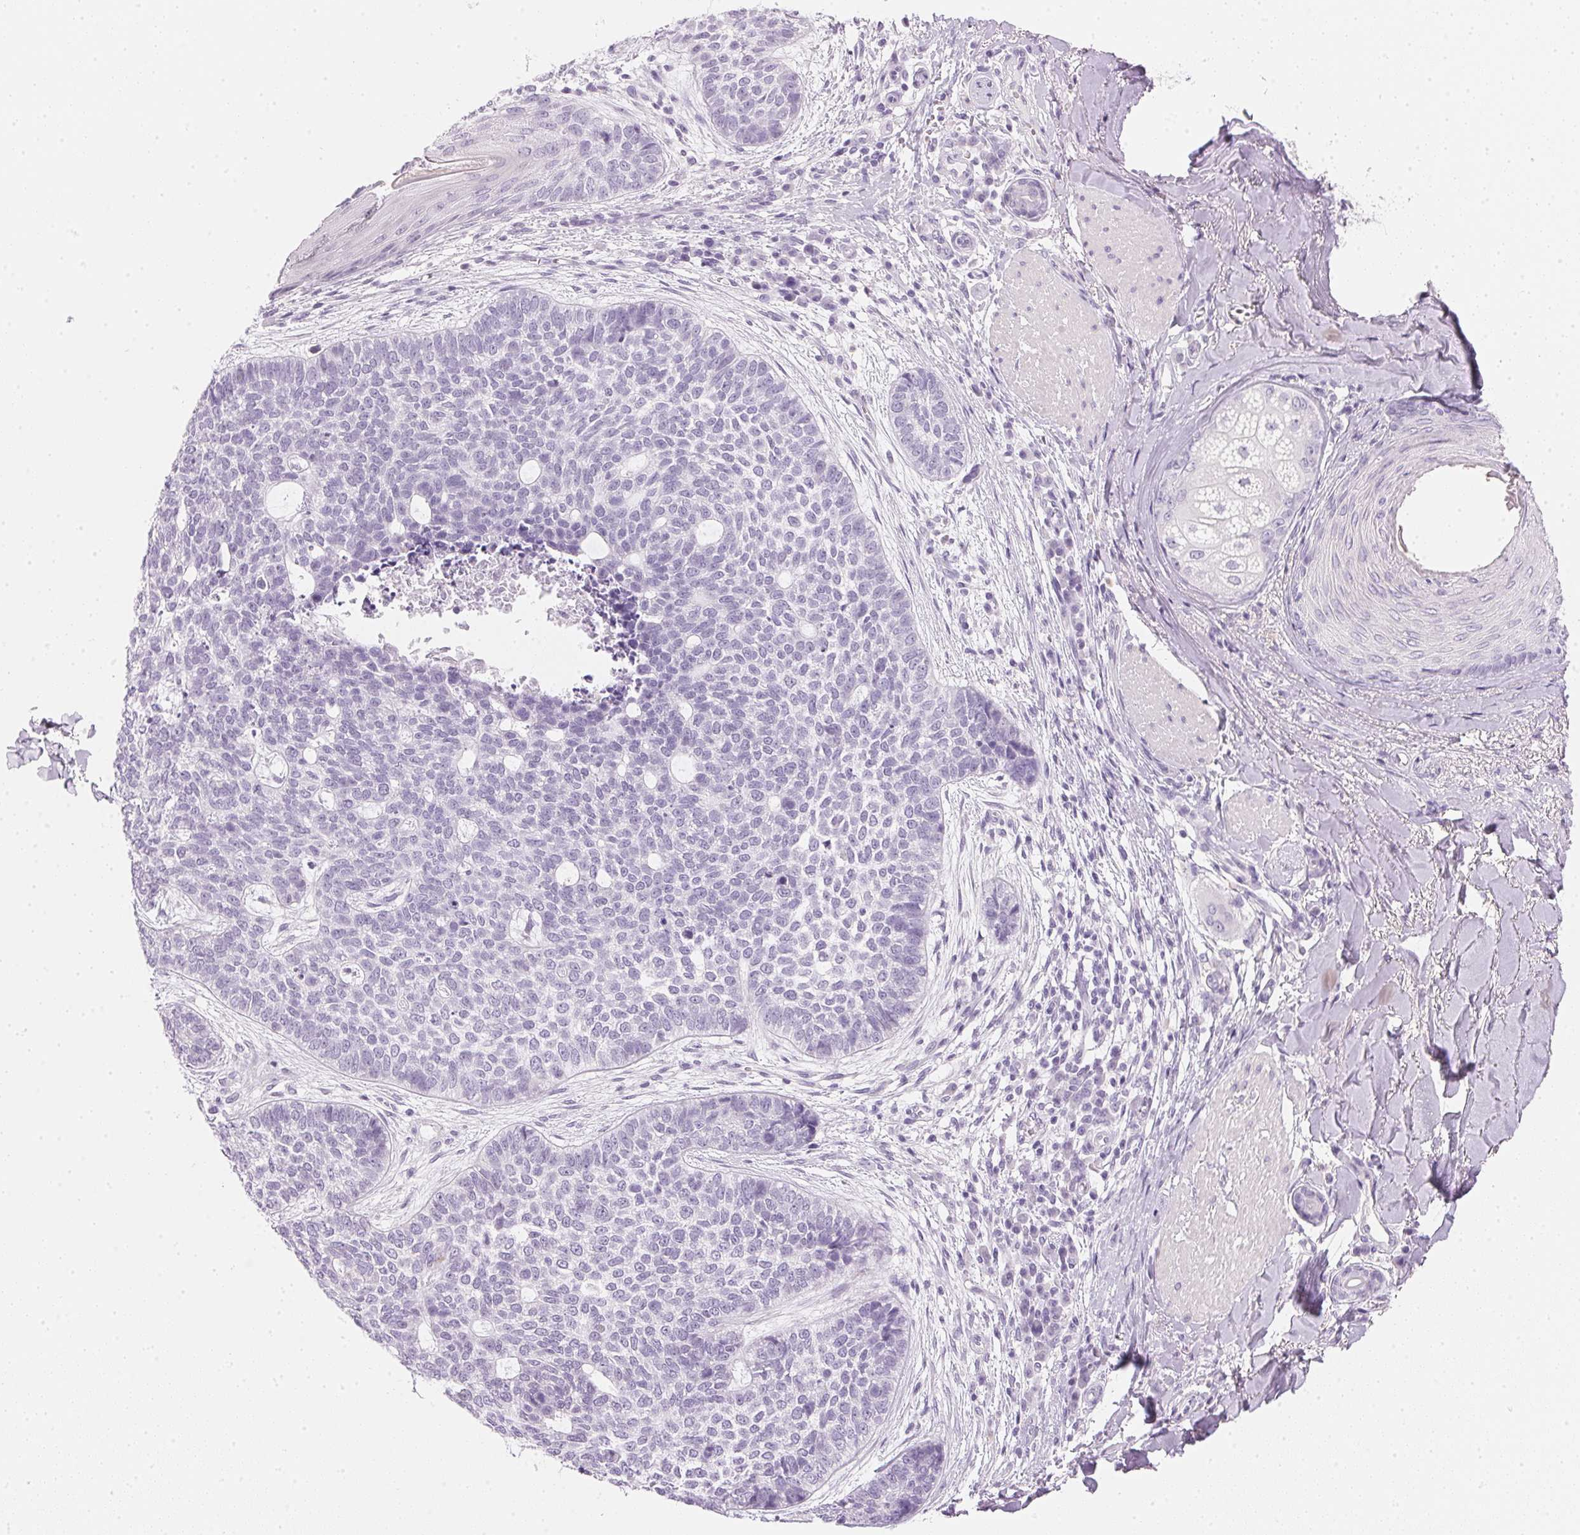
{"staining": {"intensity": "negative", "quantity": "none", "location": "none"}, "tissue": "skin cancer", "cell_type": "Tumor cells", "image_type": "cancer", "snomed": [{"axis": "morphology", "description": "Basal cell carcinoma"}, {"axis": "topography", "description": "Skin"}], "caption": "Basal cell carcinoma (skin) was stained to show a protein in brown. There is no significant expression in tumor cells.", "gene": "IGFBP1", "patient": {"sex": "female", "age": 69}}